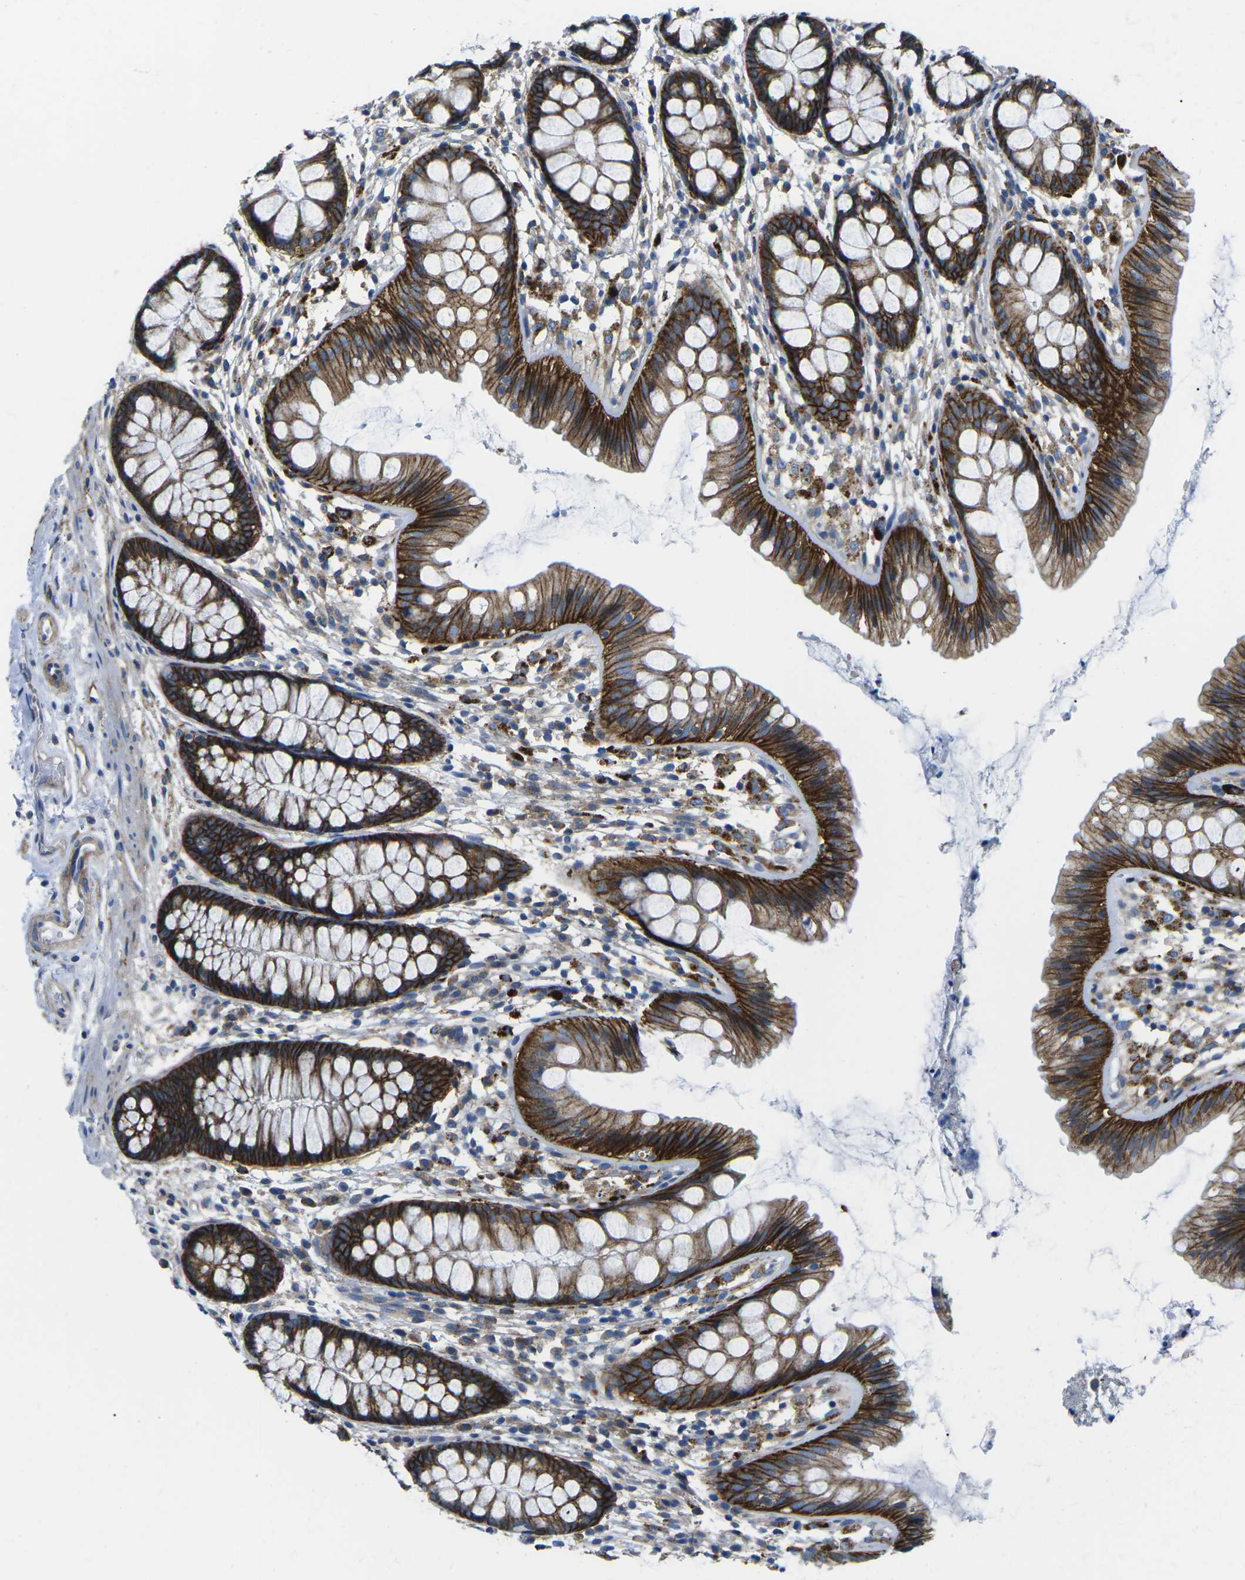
{"staining": {"intensity": "weak", "quantity": ">75%", "location": "cytoplasmic/membranous"}, "tissue": "colon", "cell_type": "Endothelial cells", "image_type": "normal", "snomed": [{"axis": "morphology", "description": "Normal tissue, NOS"}, {"axis": "topography", "description": "Colon"}], "caption": "This photomicrograph reveals immunohistochemistry (IHC) staining of unremarkable colon, with low weak cytoplasmic/membranous staining in approximately >75% of endothelial cells.", "gene": "DLG1", "patient": {"sex": "female", "age": 56}}